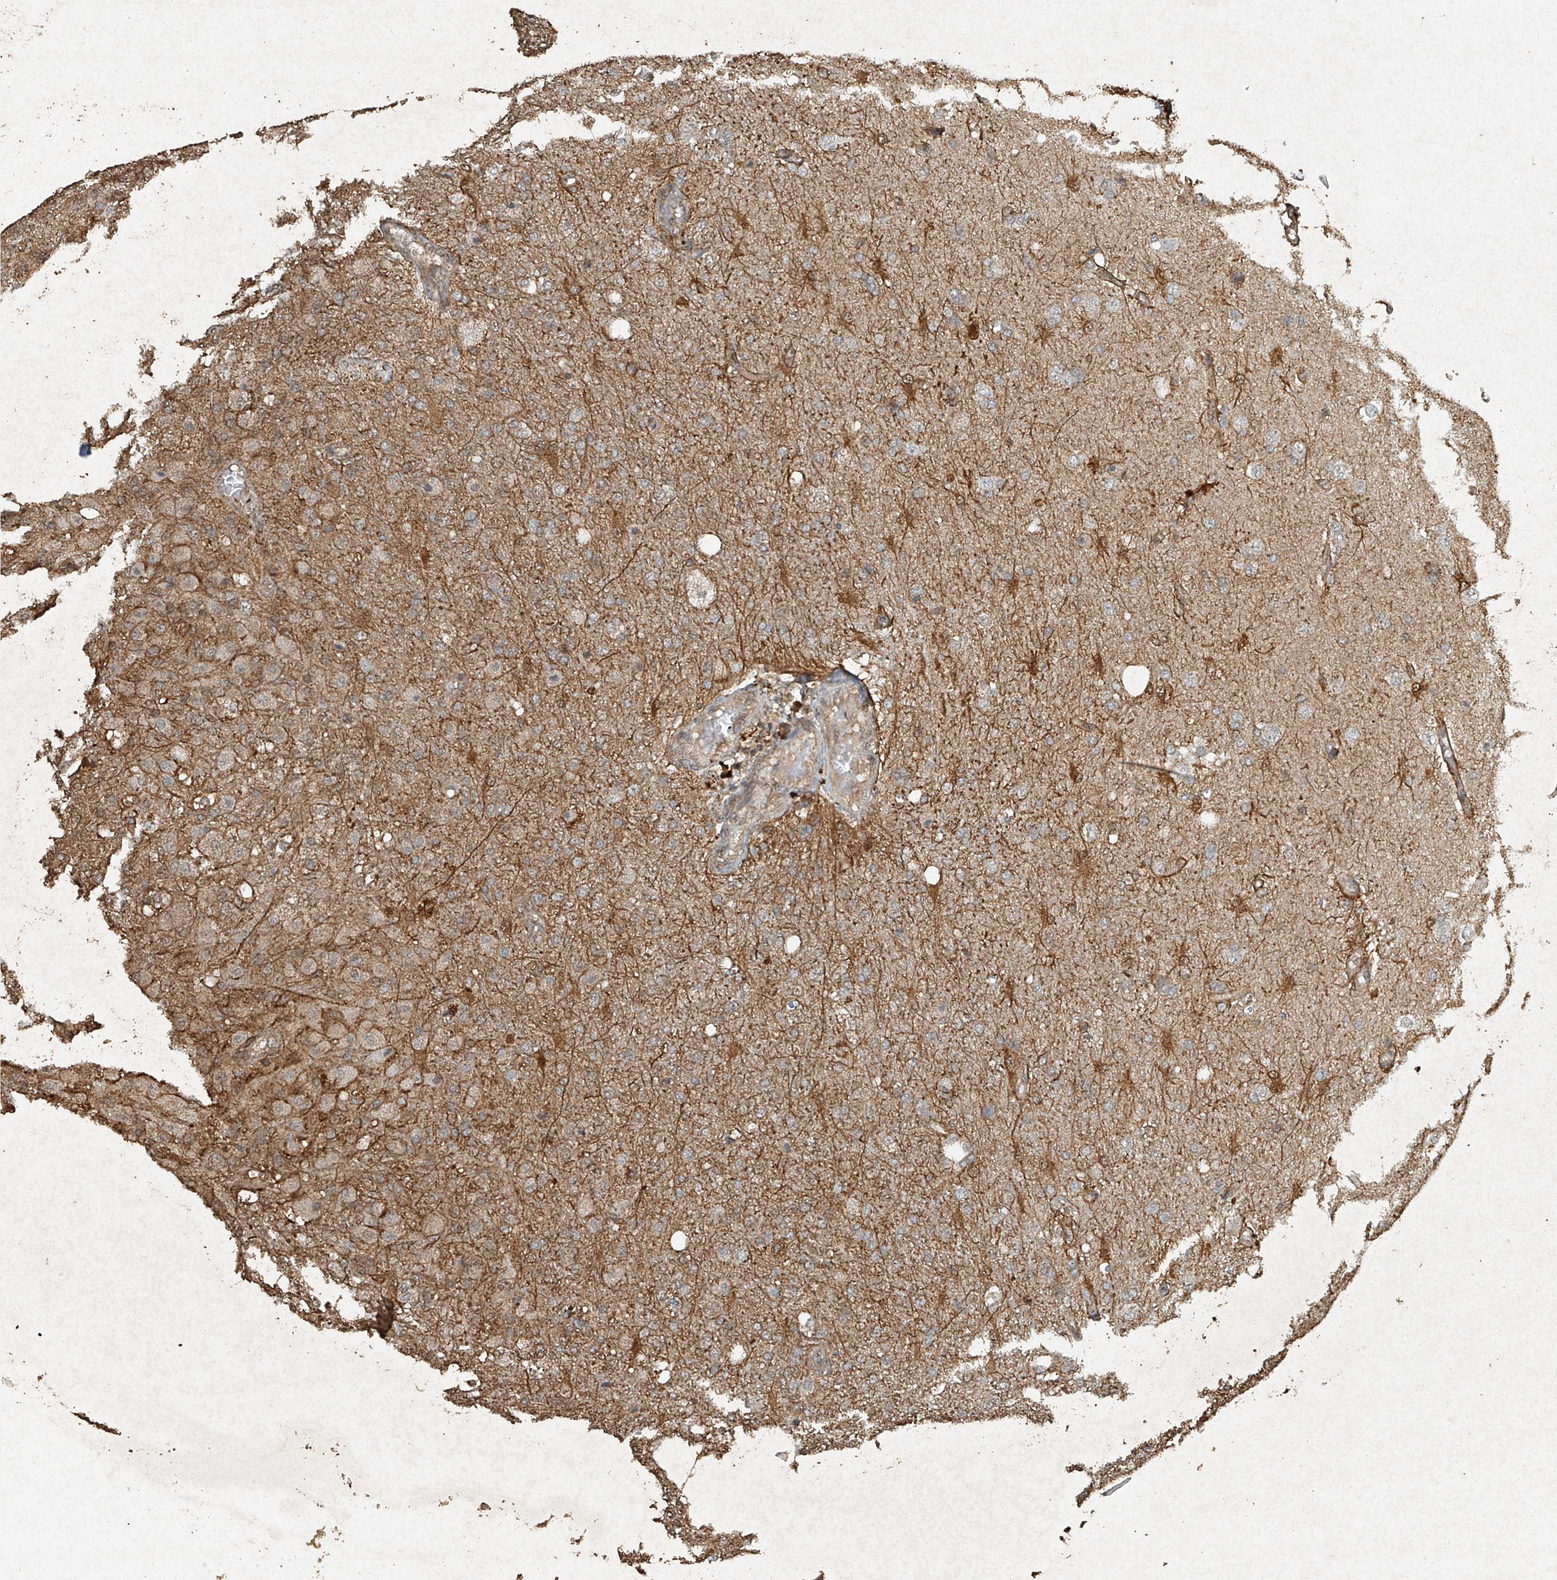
{"staining": {"intensity": "negative", "quantity": "none", "location": "none"}, "tissue": "glioma", "cell_type": "Tumor cells", "image_type": "cancer", "snomed": [{"axis": "morphology", "description": "Normal tissue, NOS"}, {"axis": "morphology", "description": "Glioma, malignant, High grade"}, {"axis": "topography", "description": "Cerebral cortex"}], "caption": "Tumor cells show no significant expression in glioma.", "gene": "ERBB3", "patient": {"sex": "male", "age": 77}}